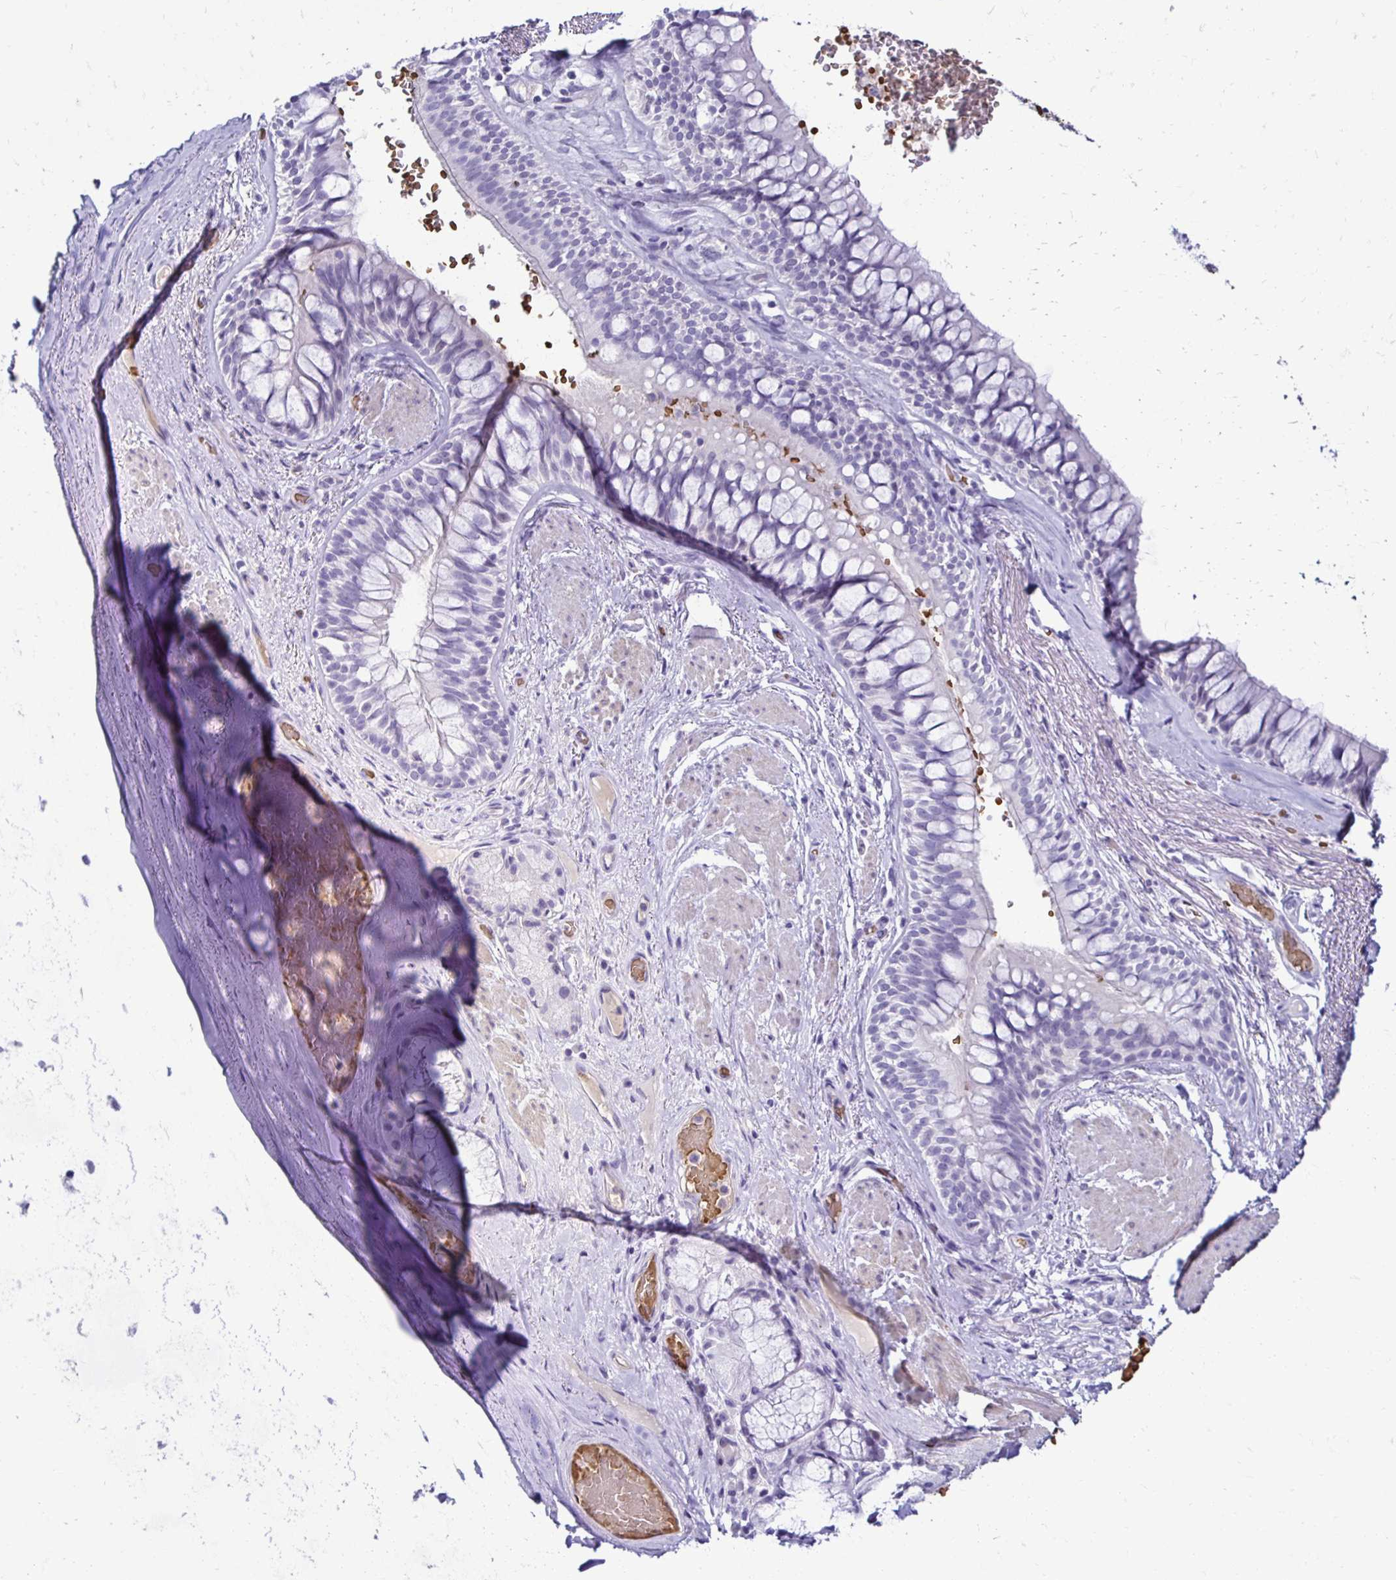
{"staining": {"intensity": "negative", "quantity": "none", "location": "none"}, "tissue": "adipose tissue", "cell_type": "Adipocytes", "image_type": "normal", "snomed": [{"axis": "morphology", "description": "Normal tissue, NOS"}, {"axis": "topography", "description": "Cartilage tissue"}, {"axis": "topography", "description": "Bronchus"}], "caption": "Immunohistochemical staining of benign human adipose tissue exhibits no significant expression in adipocytes.", "gene": "RHBDL3", "patient": {"sex": "male", "age": 64}}